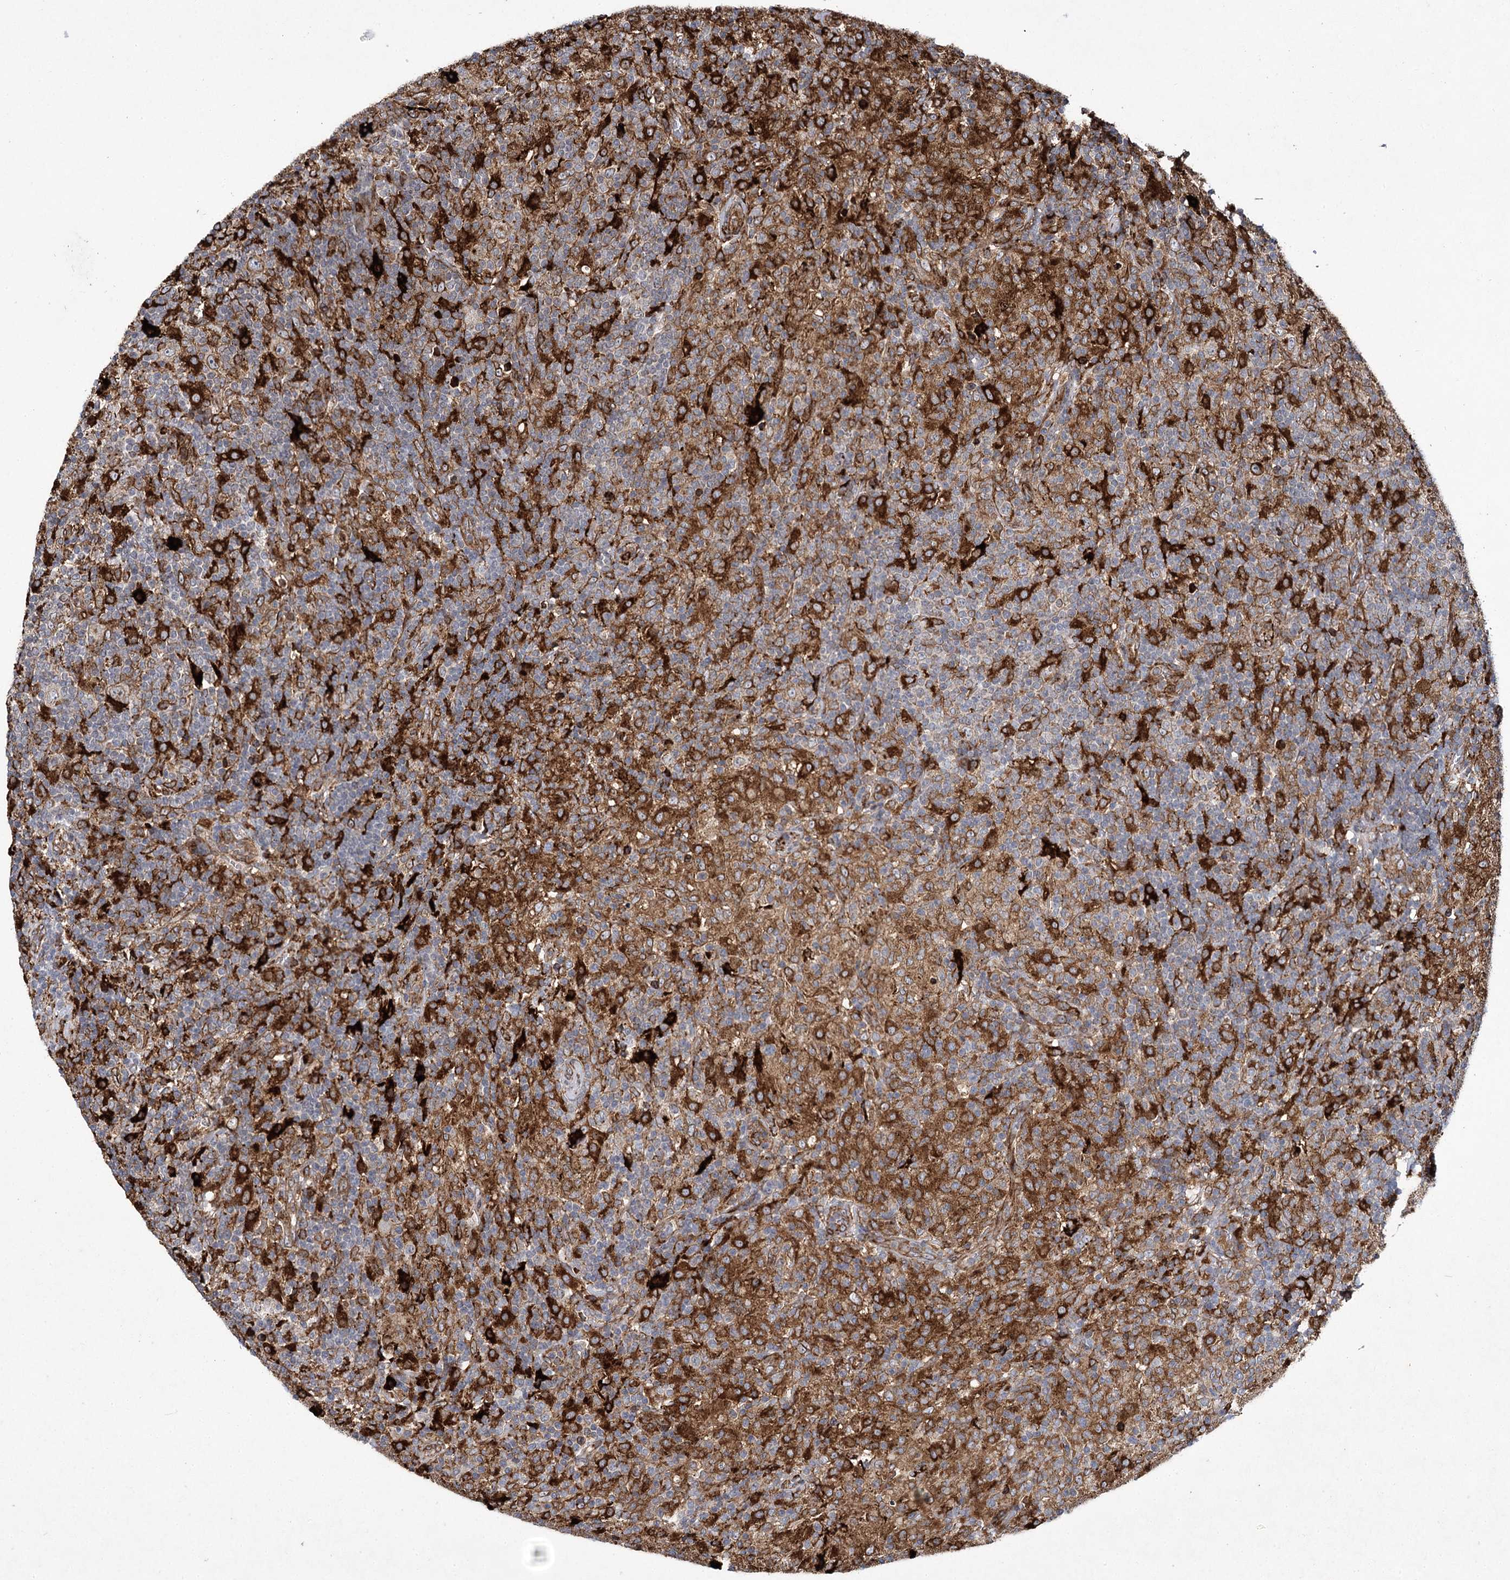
{"staining": {"intensity": "negative", "quantity": "none", "location": "none"}, "tissue": "lymphoma", "cell_type": "Tumor cells", "image_type": "cancer", "snomed": [{"axis": "morphology", "description": "Hodgkin's disease, NOS"}, {"axis": "topography", "description": "Lymph node"}], "caption": "Immunohistochemical staining of Hodgkin's disease shows no significant staining in tumor cells.", "gene": "DCUN1D4", "patient": {"sex": "male", "age": 70}}